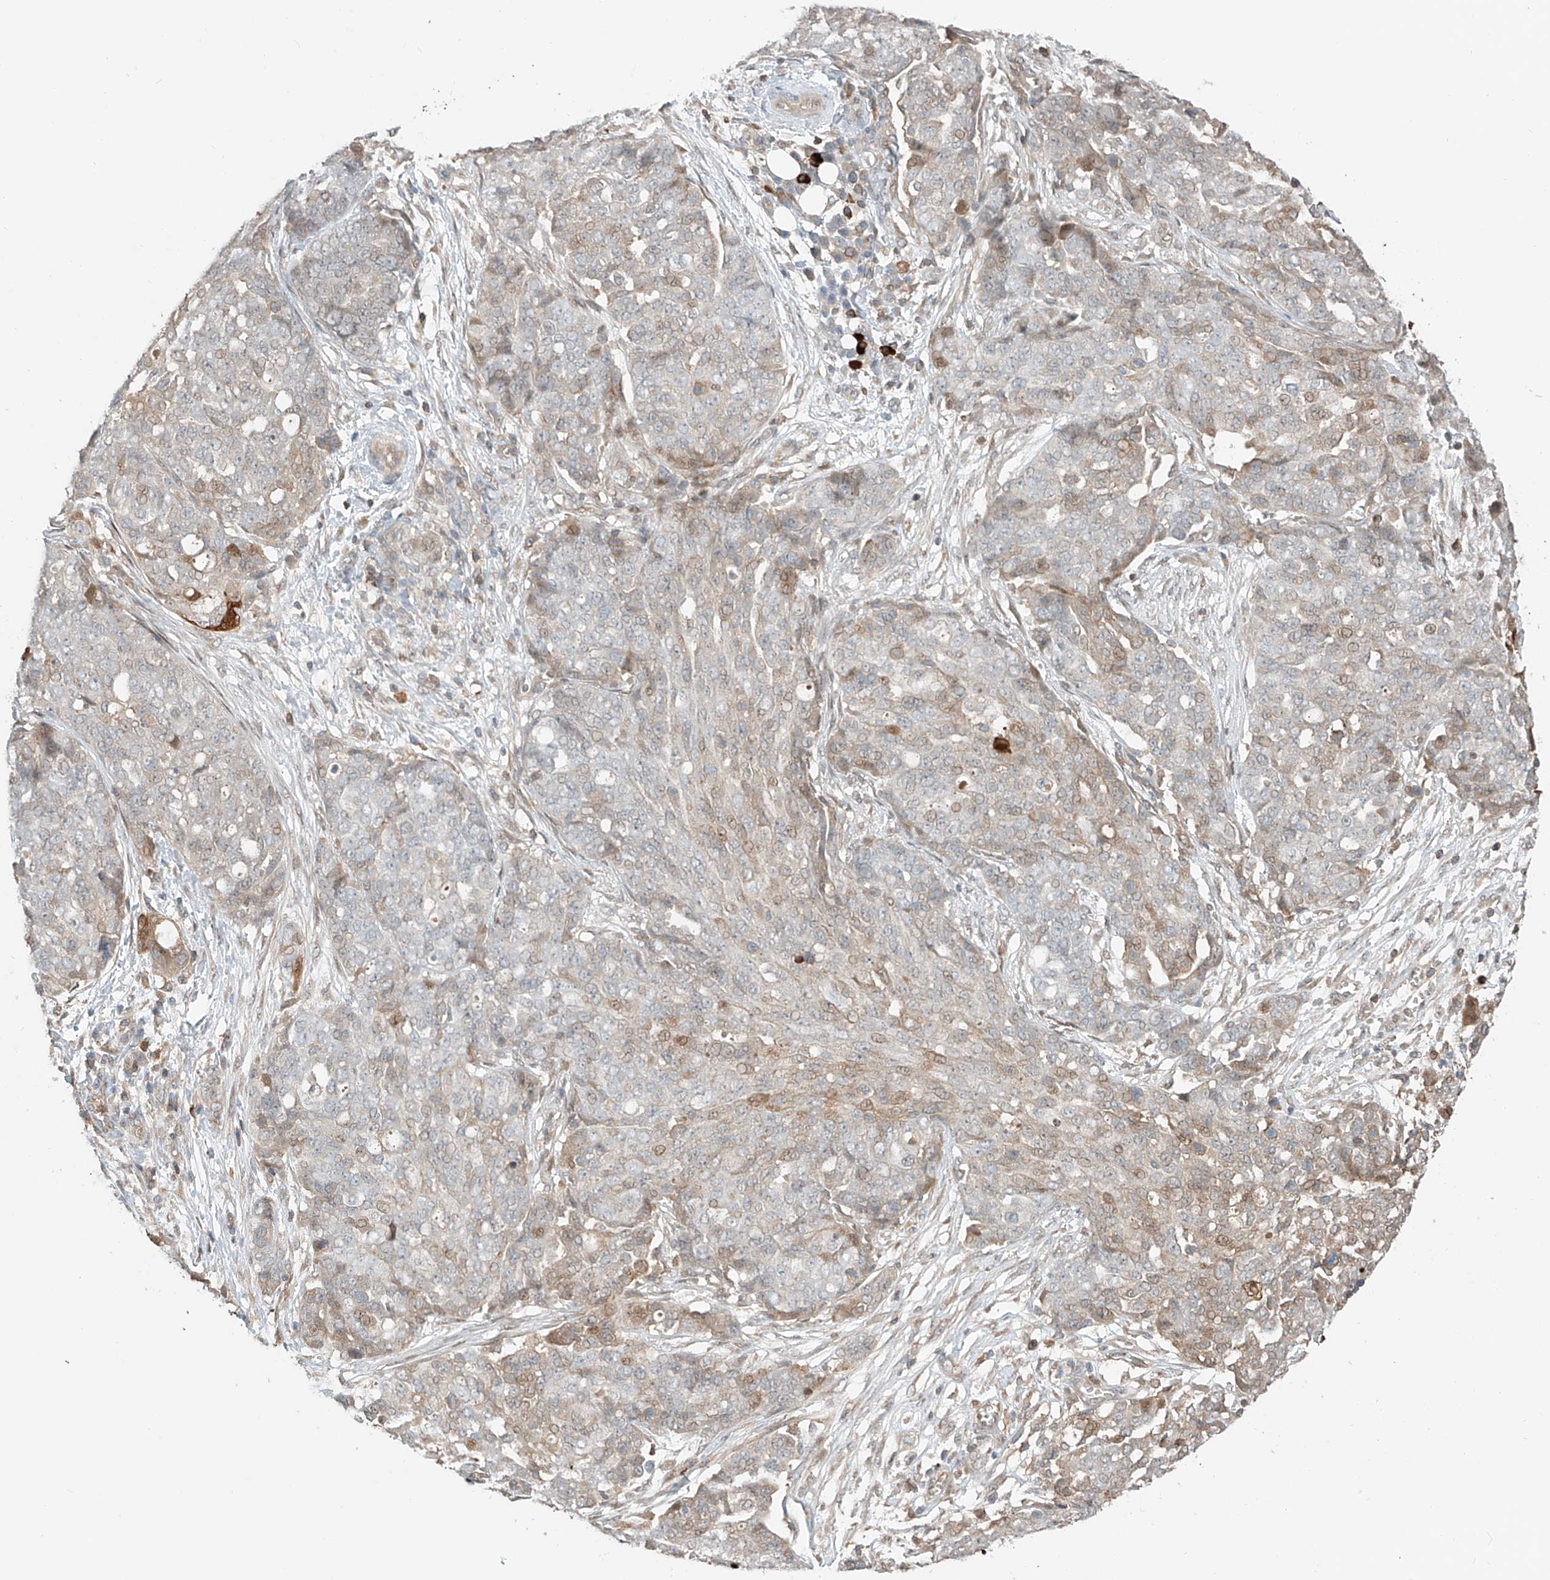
{"staining": {"intensity": "weak", "quantity": "<25%", "location": "cytoplasmic/membranous,nuclear"}, "tissue": "ovarian cancer", "cell_type": "Tumor cells", "image_type": "cancer", "snomed": [{"axis": "morphology", "description": "Cystadenocarcinoma, serous, NOS"}, {"axis": "topography", "description": "Soft tissue"}, {"axis": "topography", "description": "Ovary"}], "caption": "Tumor cells show no significant protein positivity in serous cystadenocarcinoma (ovarian). (Stains: DAB IHC with hematoxylin counter stain, Microscopy: brightfield microscopy at high magnification).", "gene": "CEP162", "patient": {"sex": "female", "age": 57}}